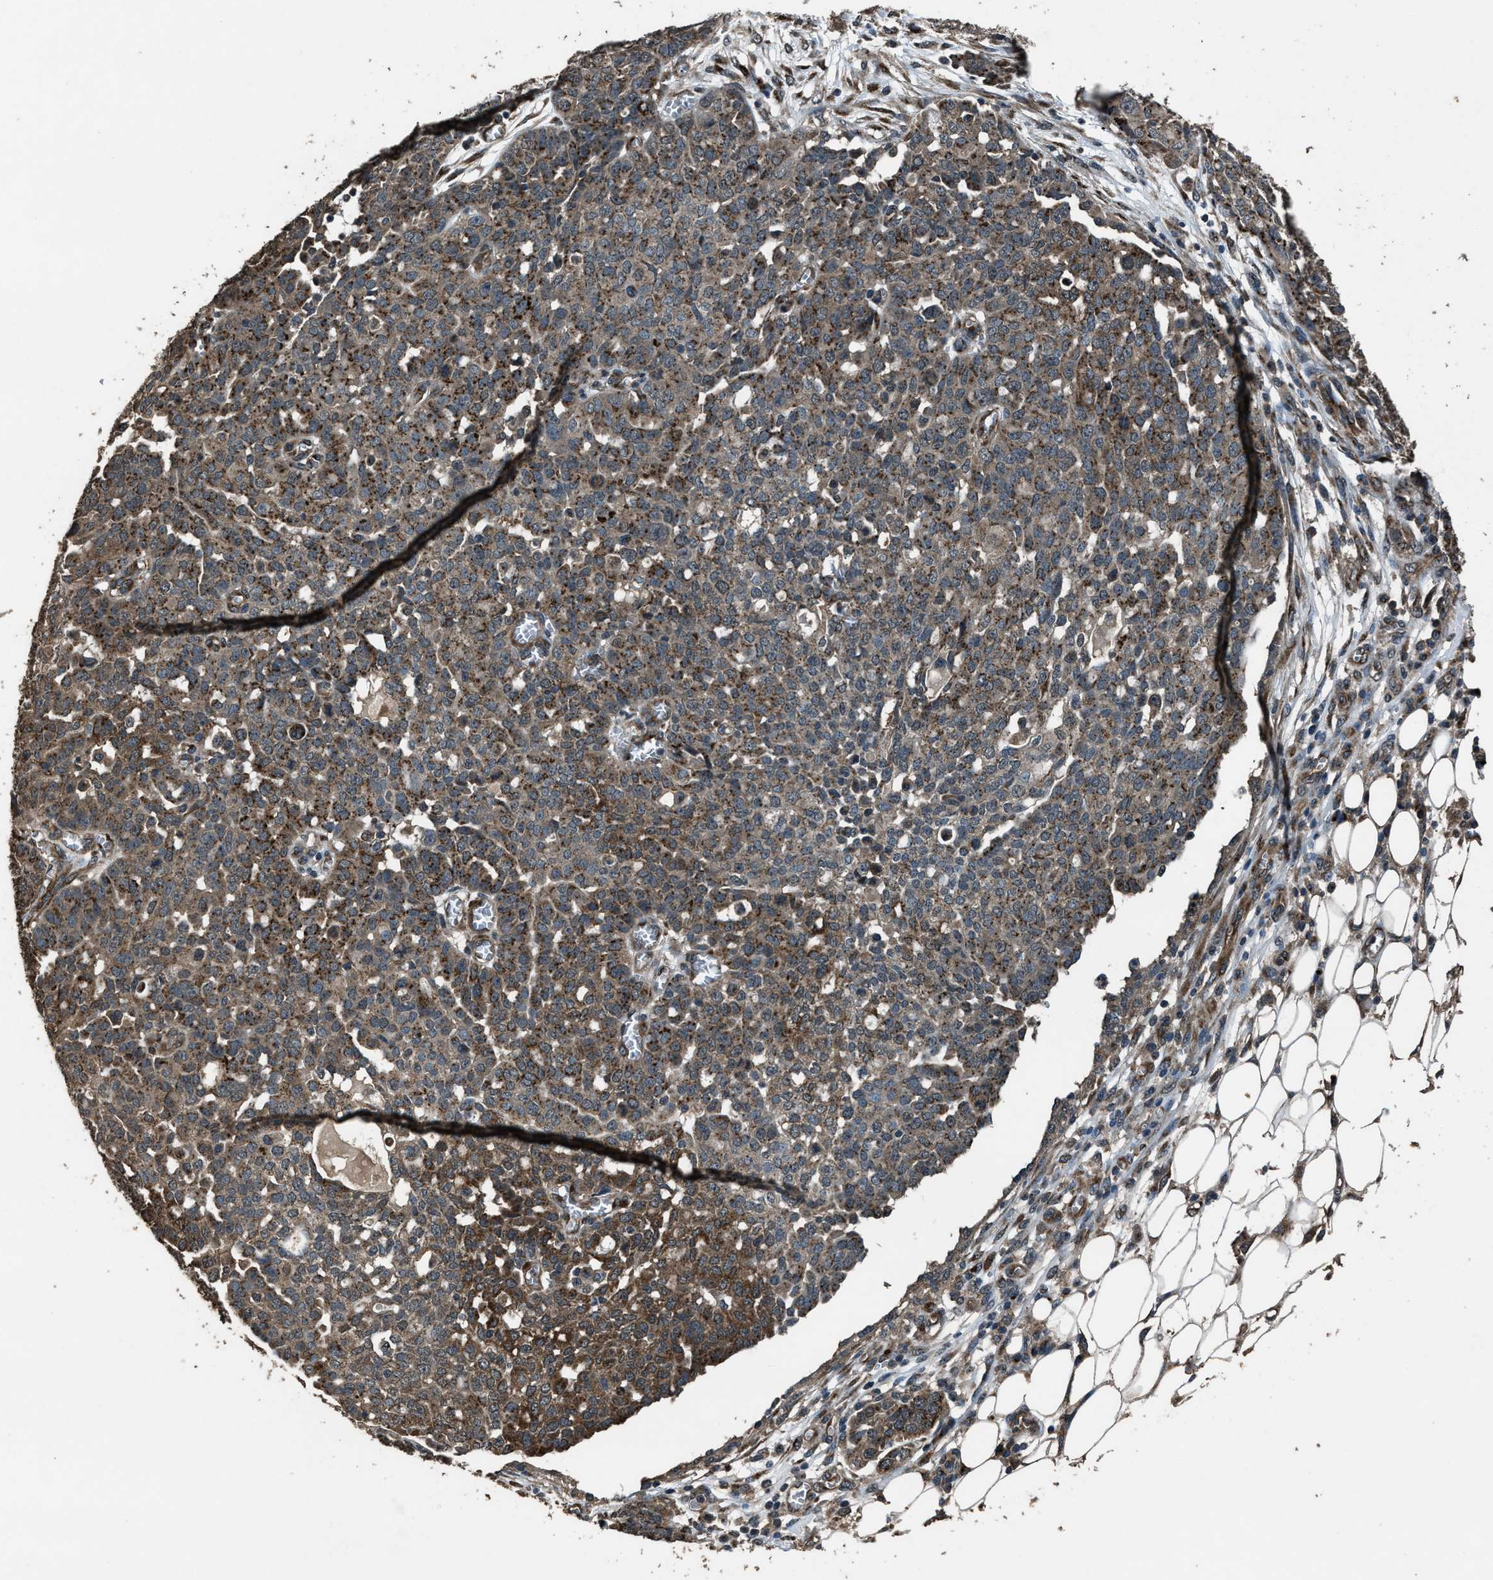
{"staining": {"intensity": "strong", "quantity": "25%-75%", "location": "cytoplasmic/membranous"}, "tissue": "ovarian cancer", "cell_type": "Tumor cells", "image_type": "cancer", "snomed": [{"axis": "morphology", "description": "Cystadenocarcinoma, serous, NOS"}, {"axis": "topography", "description": "Soft tissue"}, {"axis": "topography", "description": "Ovary"}], "caption": "DAB immunohistochemical staining of ovarian serous cystadenocarcinoma demonstrates strong cytoplasmic/membranous protein expression in approximately 25%-75% of tumor cells.", "gene": "SLC38A10", "patient": {"sex": "female", "age": 57}}